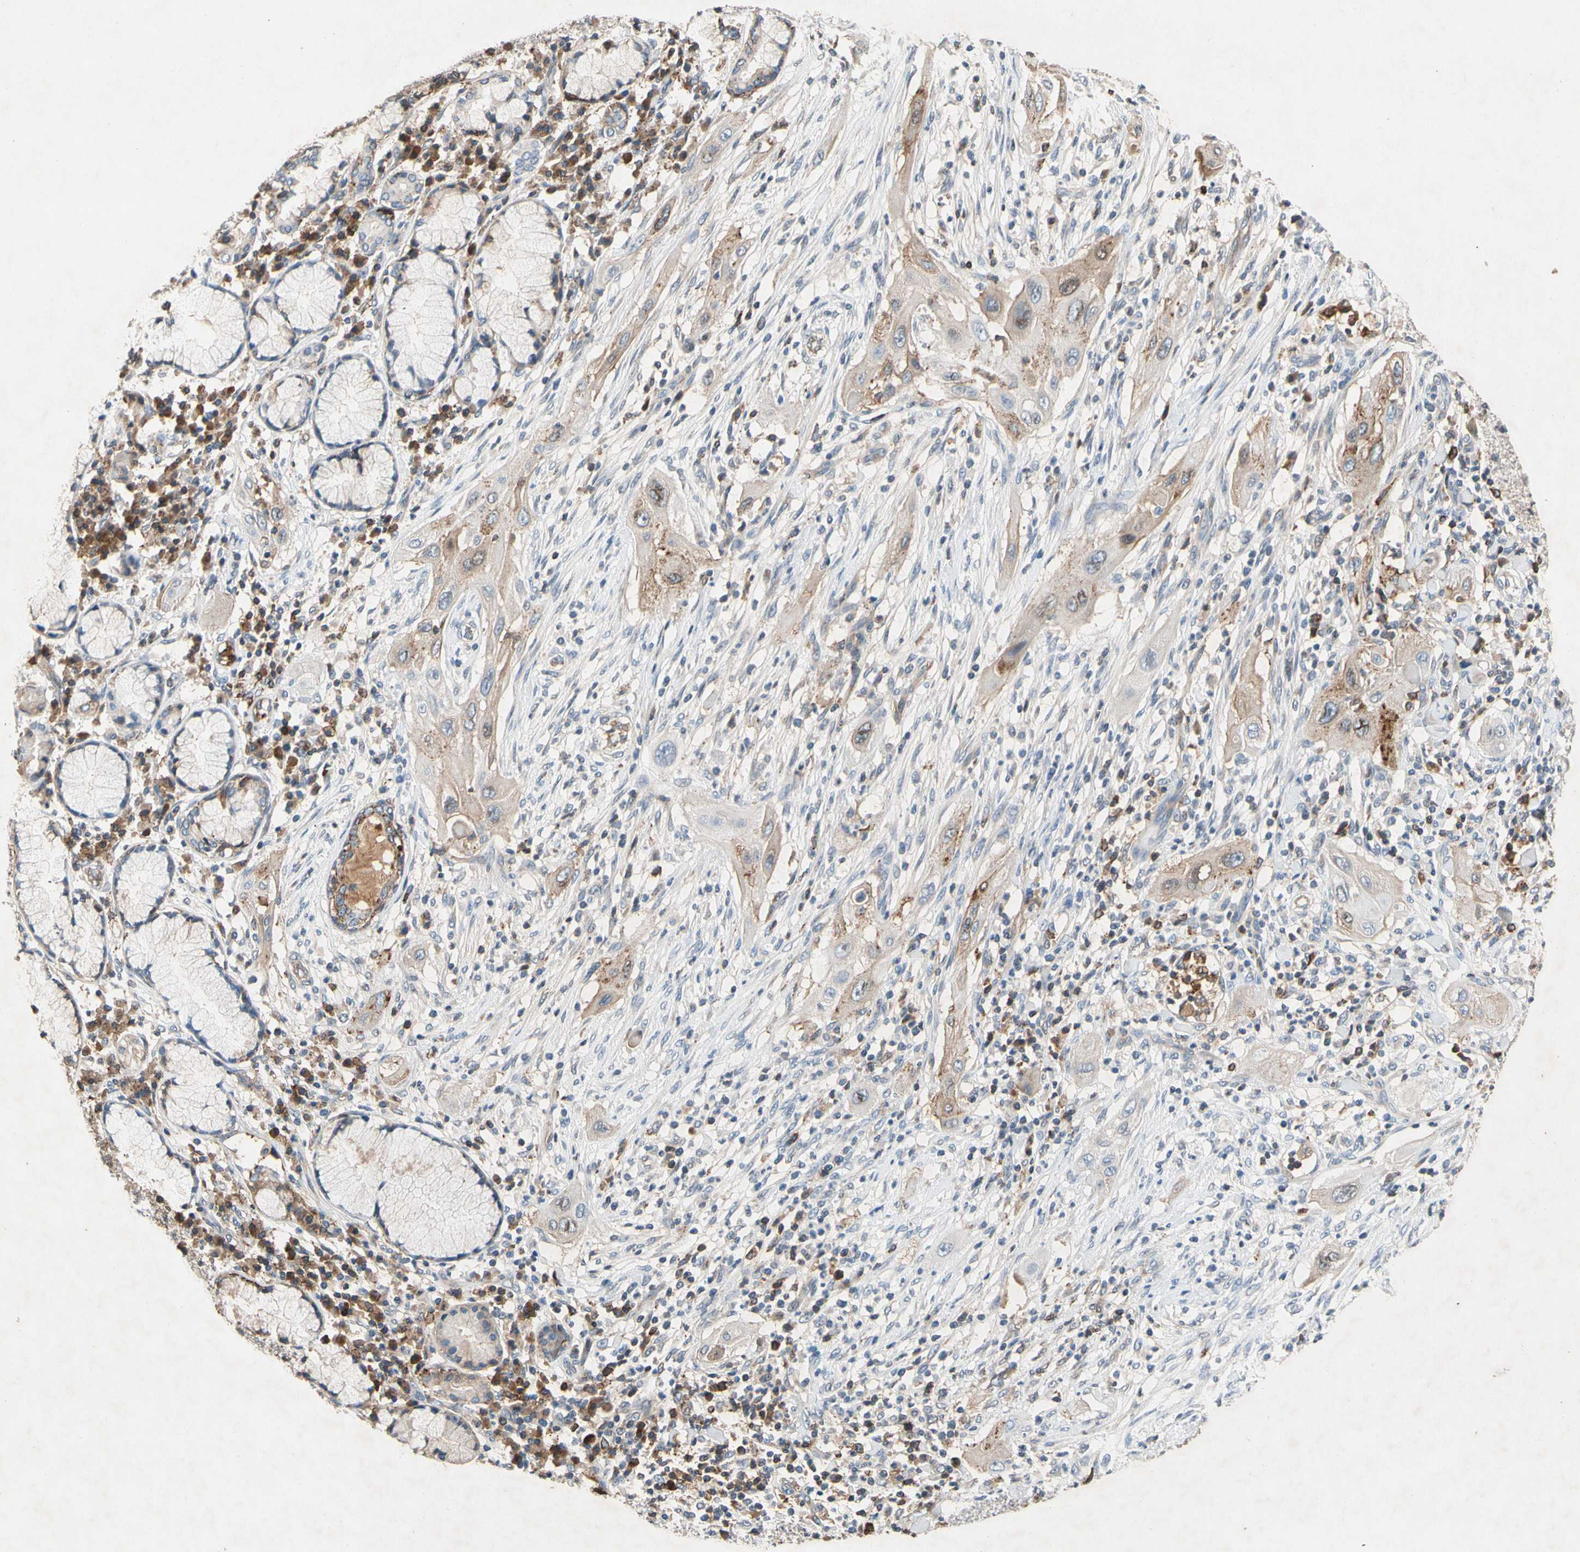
{"staining": {"intensity": "moderate", "quantity": "25%-75%", "location": "cytoplasmic/membranous"}, "tissue": "lung cancer", "cell_type": "Tumor cells", "image_type": "cancer", "snomed": [{"axis": "morphology", "description": "Squamous cell carcinoma, NOS"}, {"axis": "topography", "description": "Lung"}], "caption": "Tumor cells demonstrate moderate cytoplasmic/membranous expression in about 25%-75% of cells in lung squamous cell carcinoma. (DAB IHC, brown staining for protein, blue staining for nuclei).", "gene": "NDFIP2", "patient": {"sex": "female", "age": 47}}